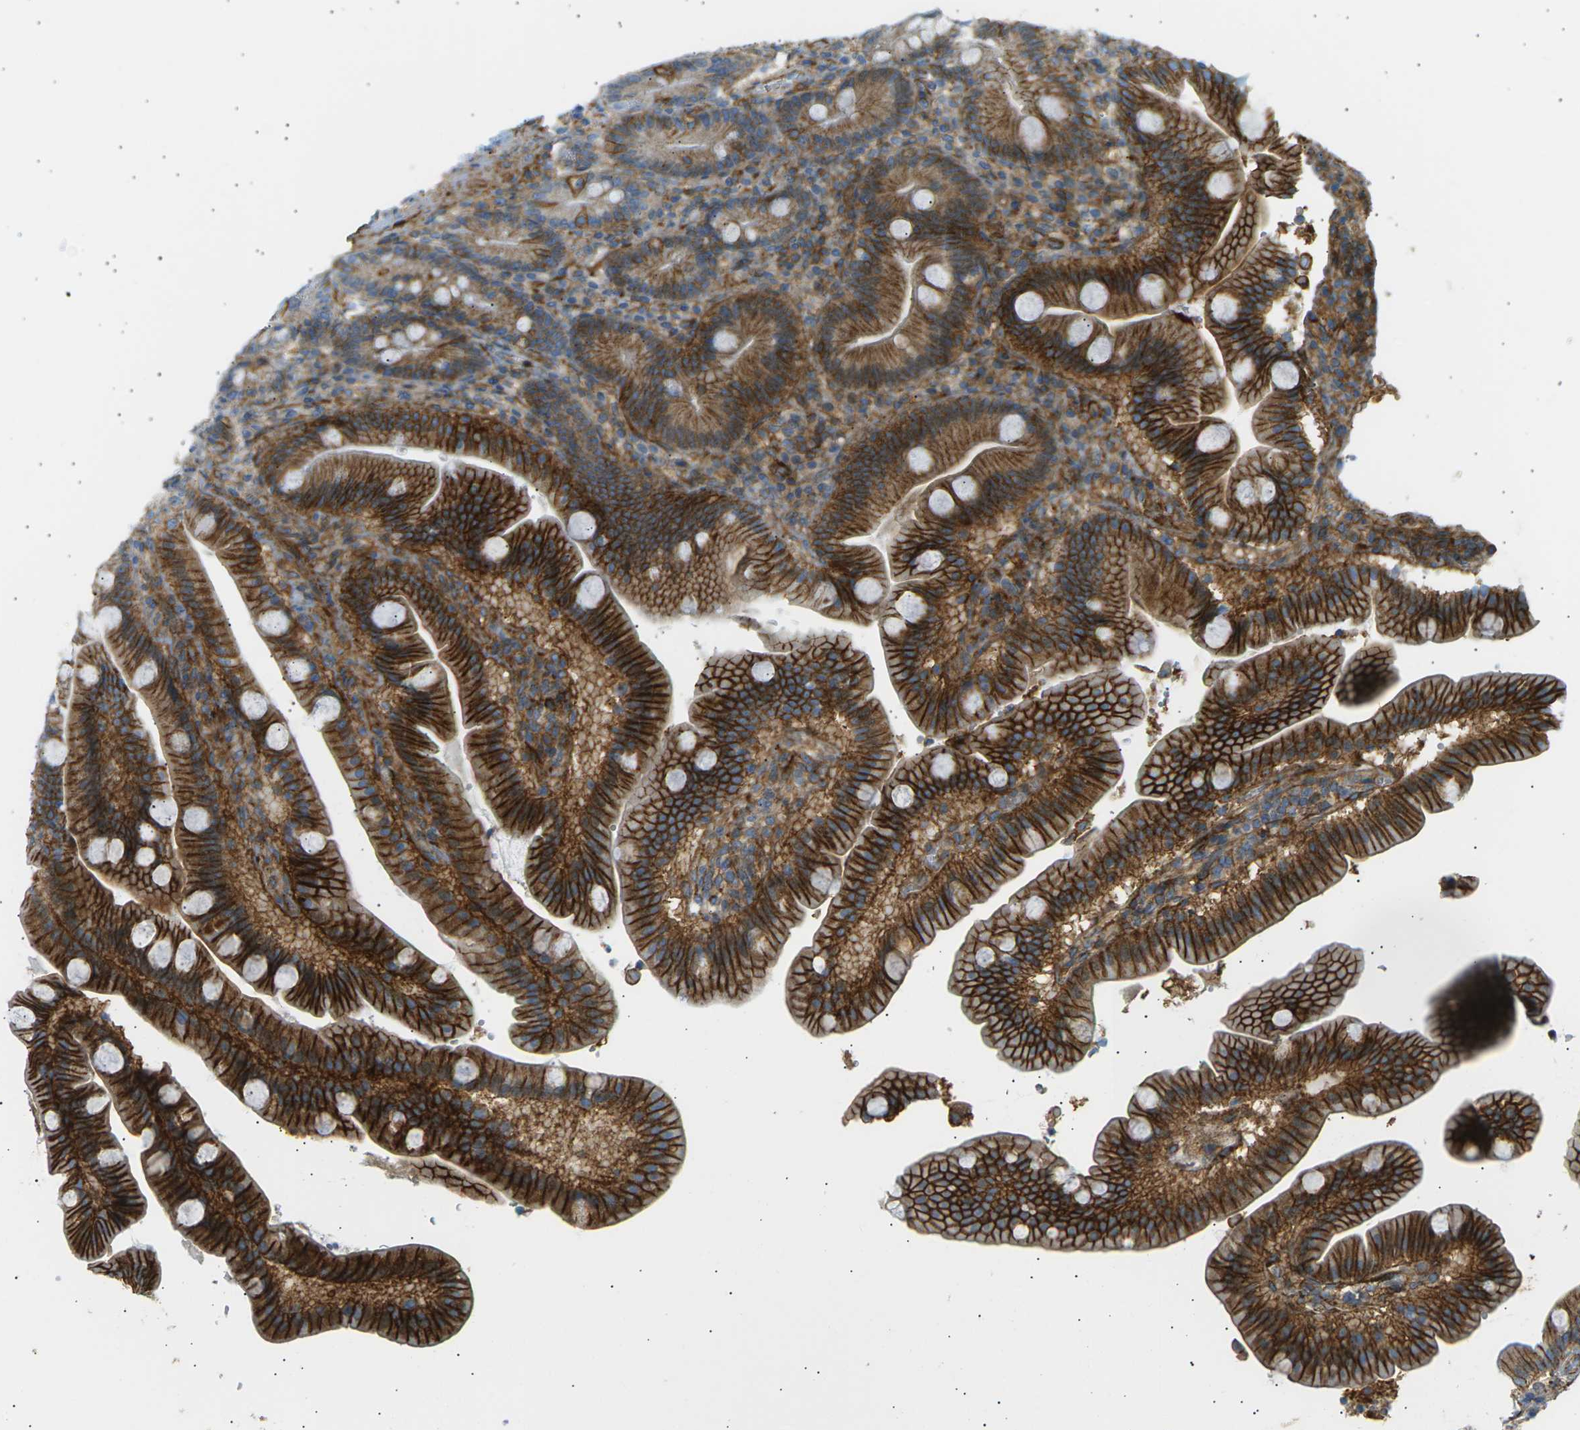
{"staining": {"intensity": "strong", "quantity": ">75%", "location": "cytoplasmic/membranous"}, "tissue": "duodenum", "cell_type": "Glandular cells", "image_type": "normal", "snomed": [{"axis": "morphology", "description": "Normal tissue, NOS"}, {"axis": "topography", "description": "Duodenum"}], "caption": "Protein analysis of benign duodenum demonstrates strong cytoplasmic/membranous staining in approximately >75% of glandular cells. (IHC, brightfield microscopy, high magnification).", "gene": "ATP2B4", "patient": {"sex": "male", "age": 54}}